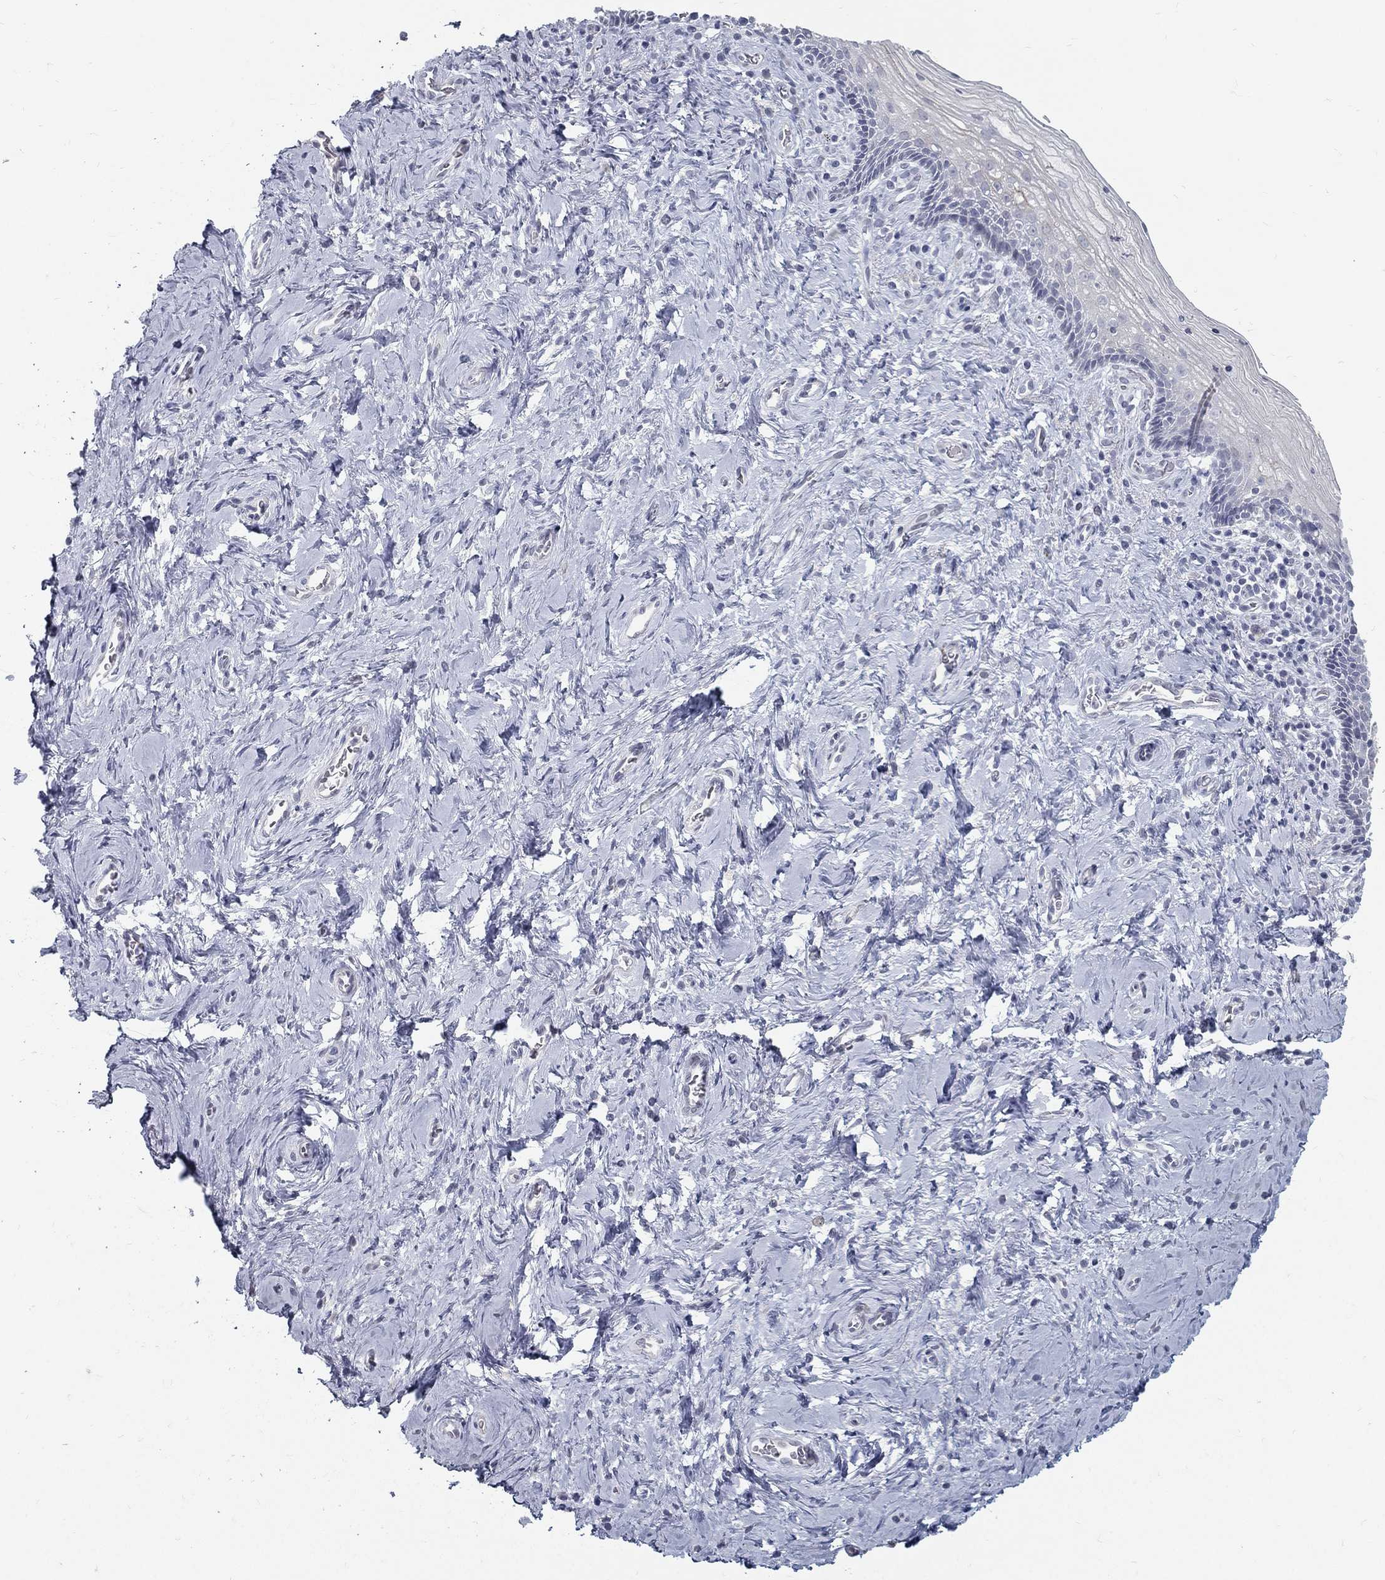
{"staining": {"intensity": "negative", "quantity": "none", "location": "none"}, "tissue": "vagina", "cell_type": "Squamous epithelial cells", "image_type": "normal", "snomed": [{"axis": "morphology", "description": "Normal tissue, NOS"}, {"axis": "topography", "description": "Vagina"}], "caption": "The image shows no significant staining in squamous epithelial cells of vagina.", "gene": "ACE2", "patient": {"sex": "female", "age": 53}}